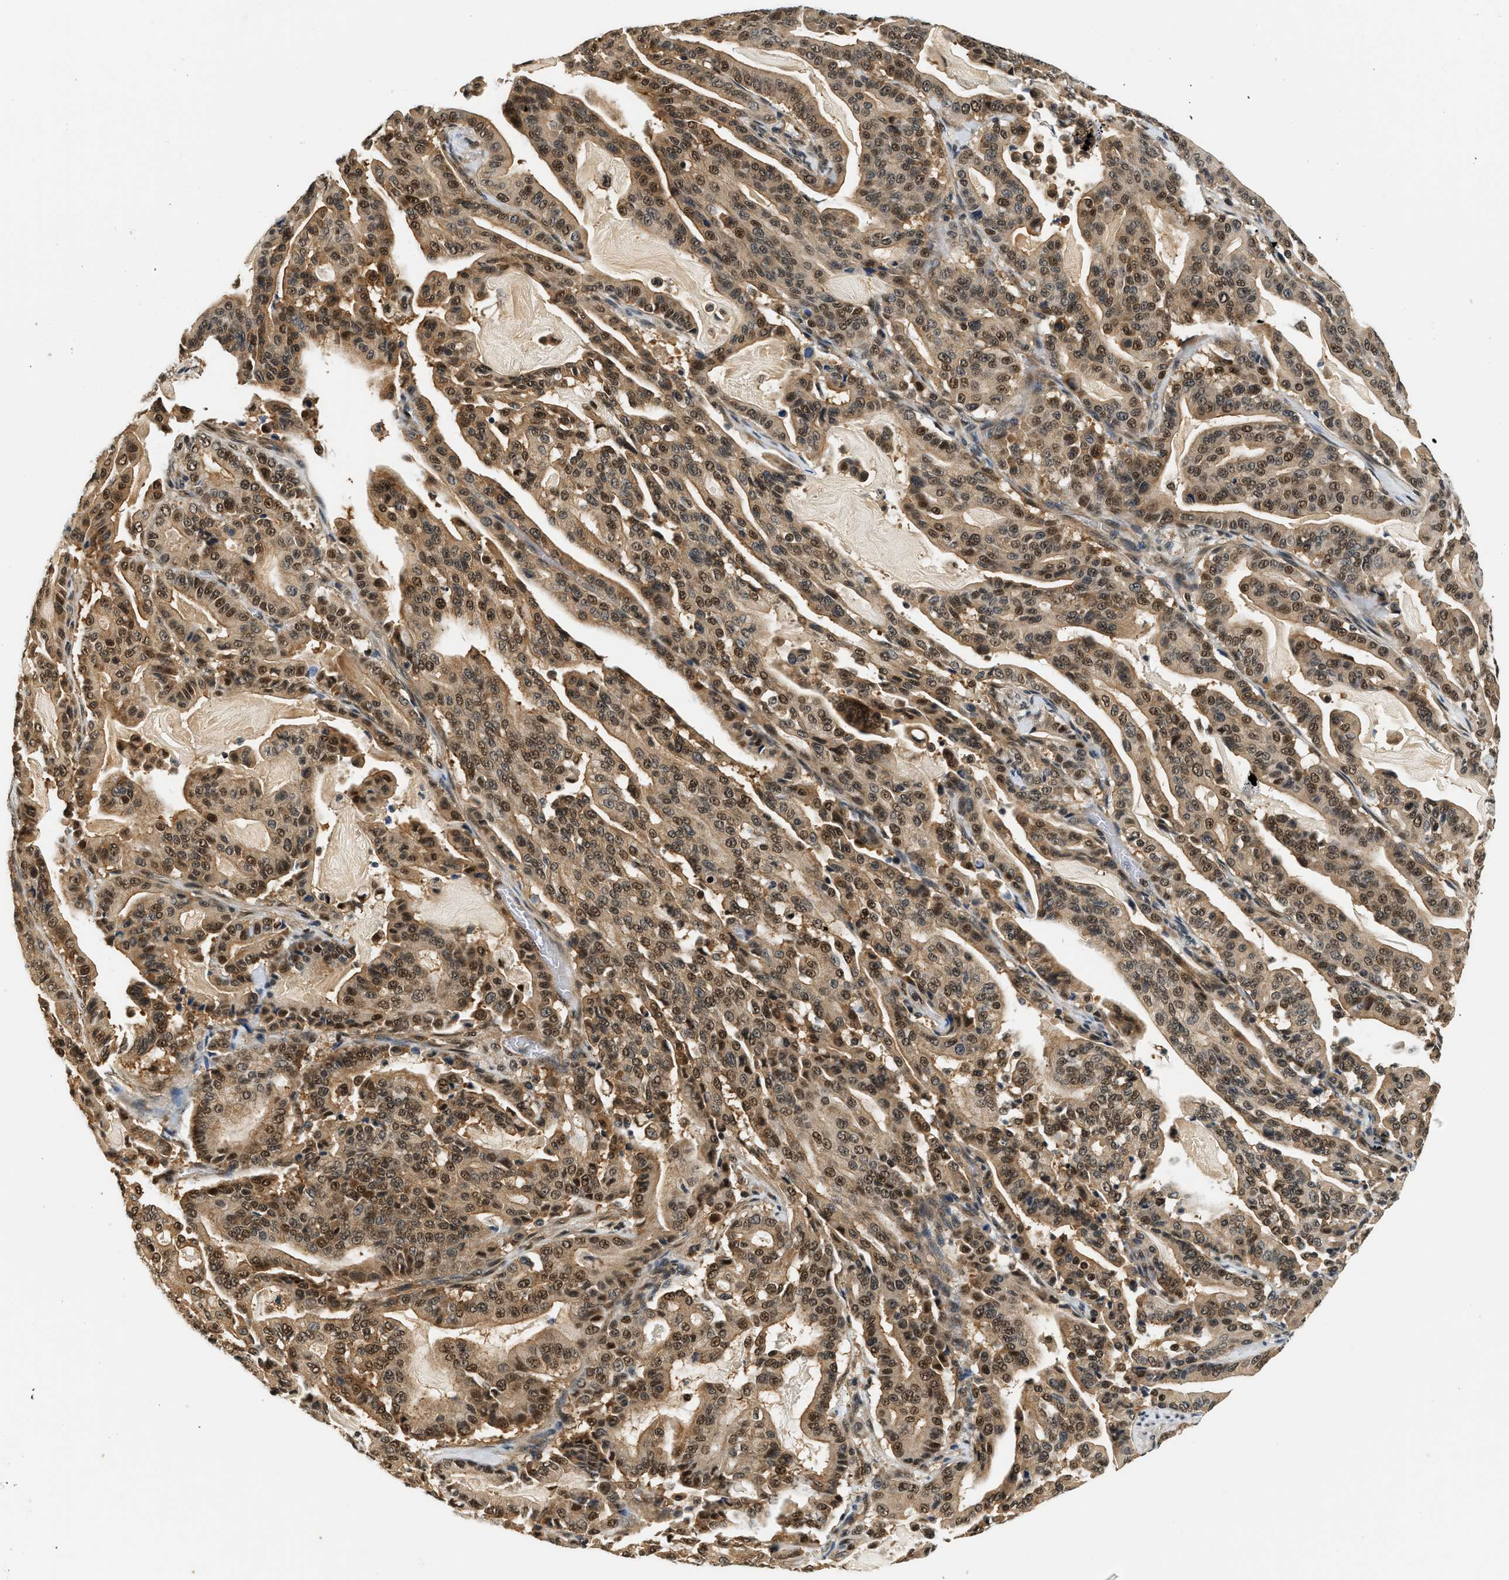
{"staining": {"intensity": "moderate", "quantity": ">75%", "location": "cytoplasmic/membranous,nuclear"}, "tissue": "pancreatic cancer", "cell_type": "Tumor cells", "image_type": "cancer", "snomed": [{"axis": "morphology", "description": "Adenocarcinoma, NOS"}, {"axis": "topography", "description": "Pancreas"}], "caption": "There is medium levels of moderate cytoplasmic/membranous and nuclear positivity in tumor cells of pancreatic cancer, as demonstrated by immunohistochemical staining (brown color).", "gene": "PSMD3", "patient": {"sex": "male", "age": 63}}